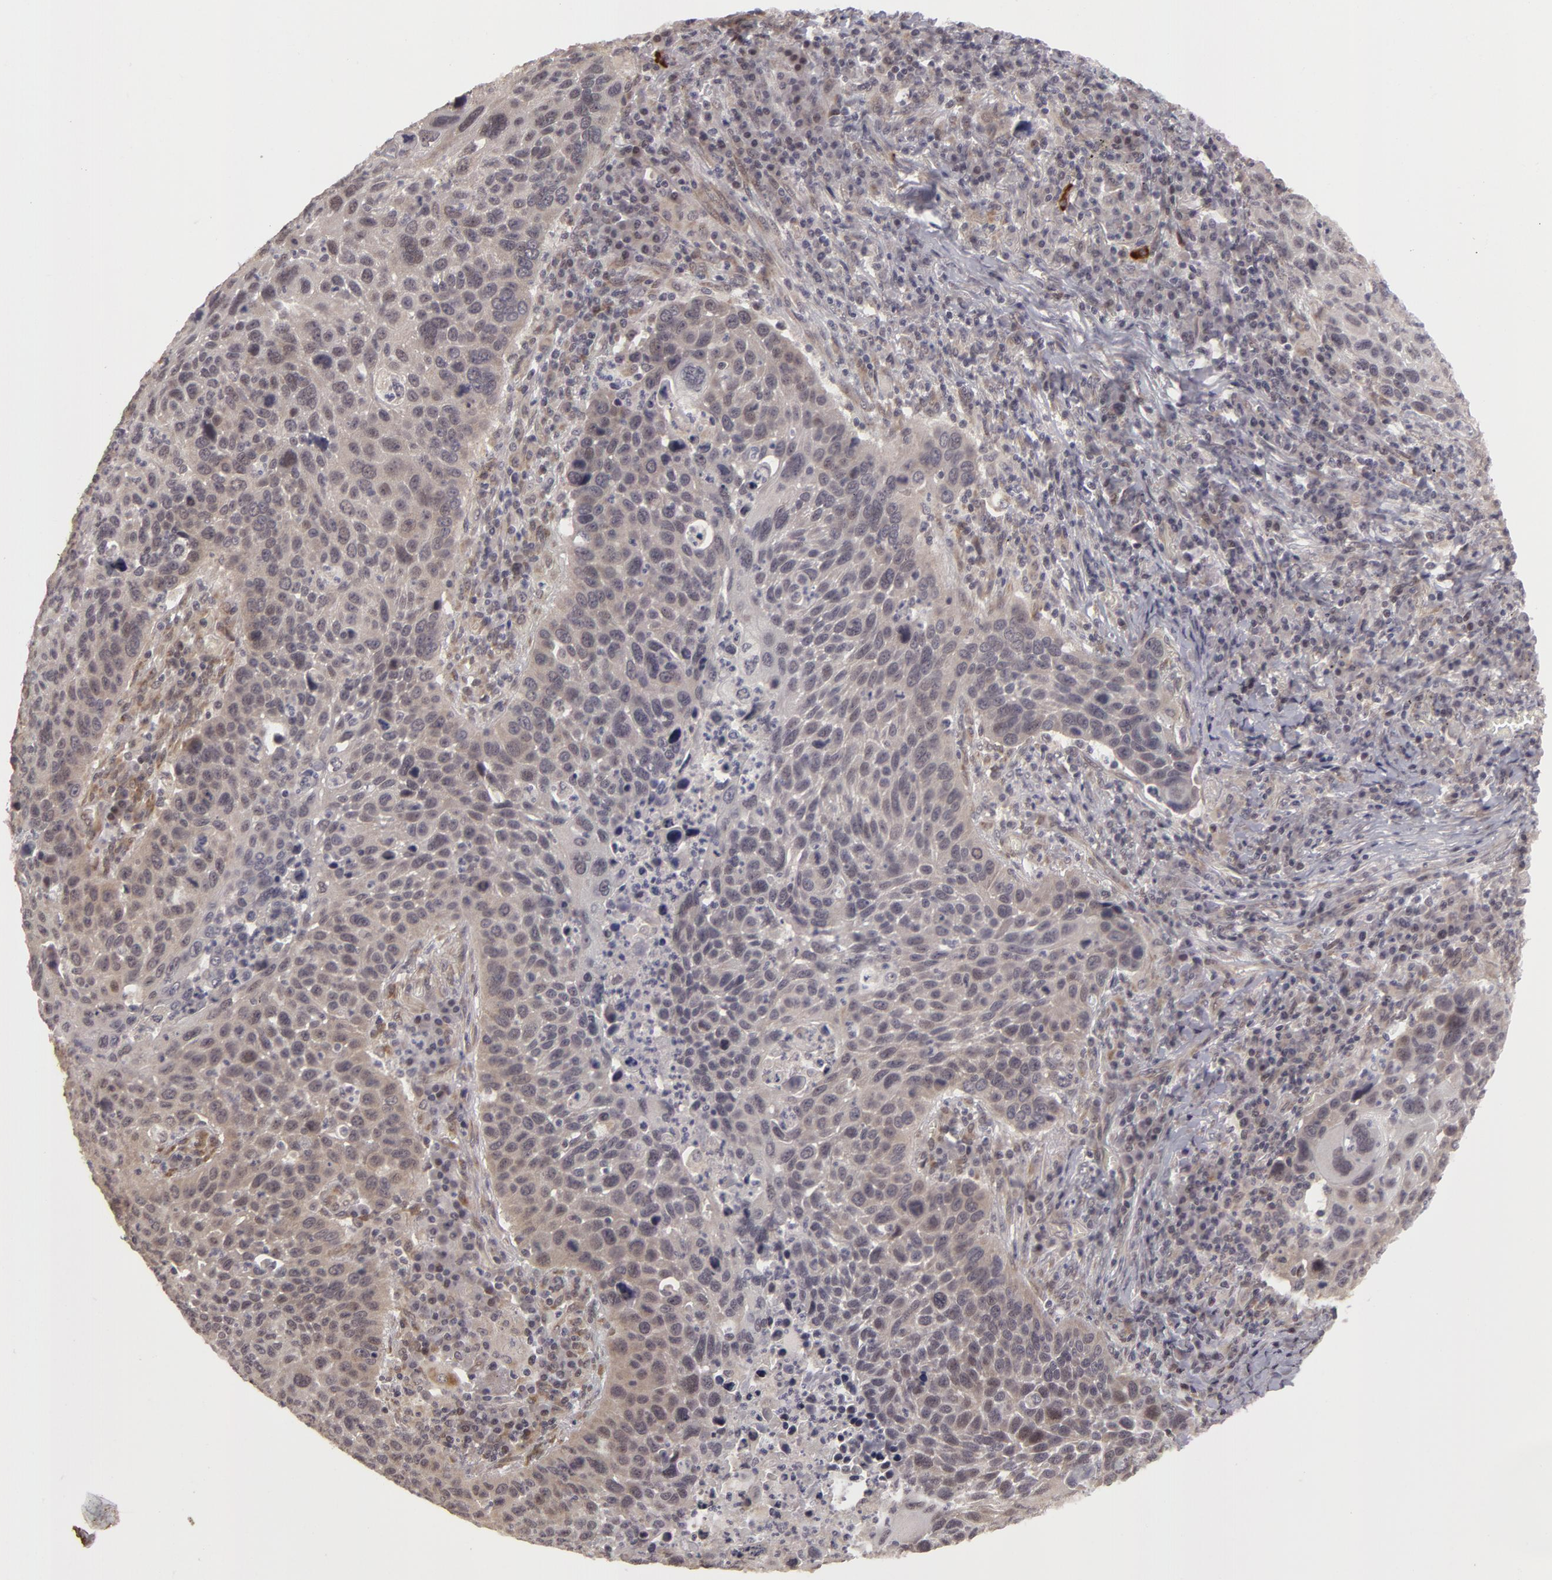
{"staining": {"intensity": "weak", "quantity": "<25%", "location": "nuclear"}, "tissue": "lung cancer", "cell_type": "Tumor cells", "image_type": "cancer", "snomed": [{"axis": "morphology", "description": "Squamous cell carcinoma, NOS"}, {"axis": "topography", "description": "Lung"}], "caption": "This is an immunohistochemistry (IHC) photomicrograph of lung squamous cell carcinoma. There is no staining in tumor cells.", "gene": "ZNF133", "patient": {"sex": "male", "age": 68}}